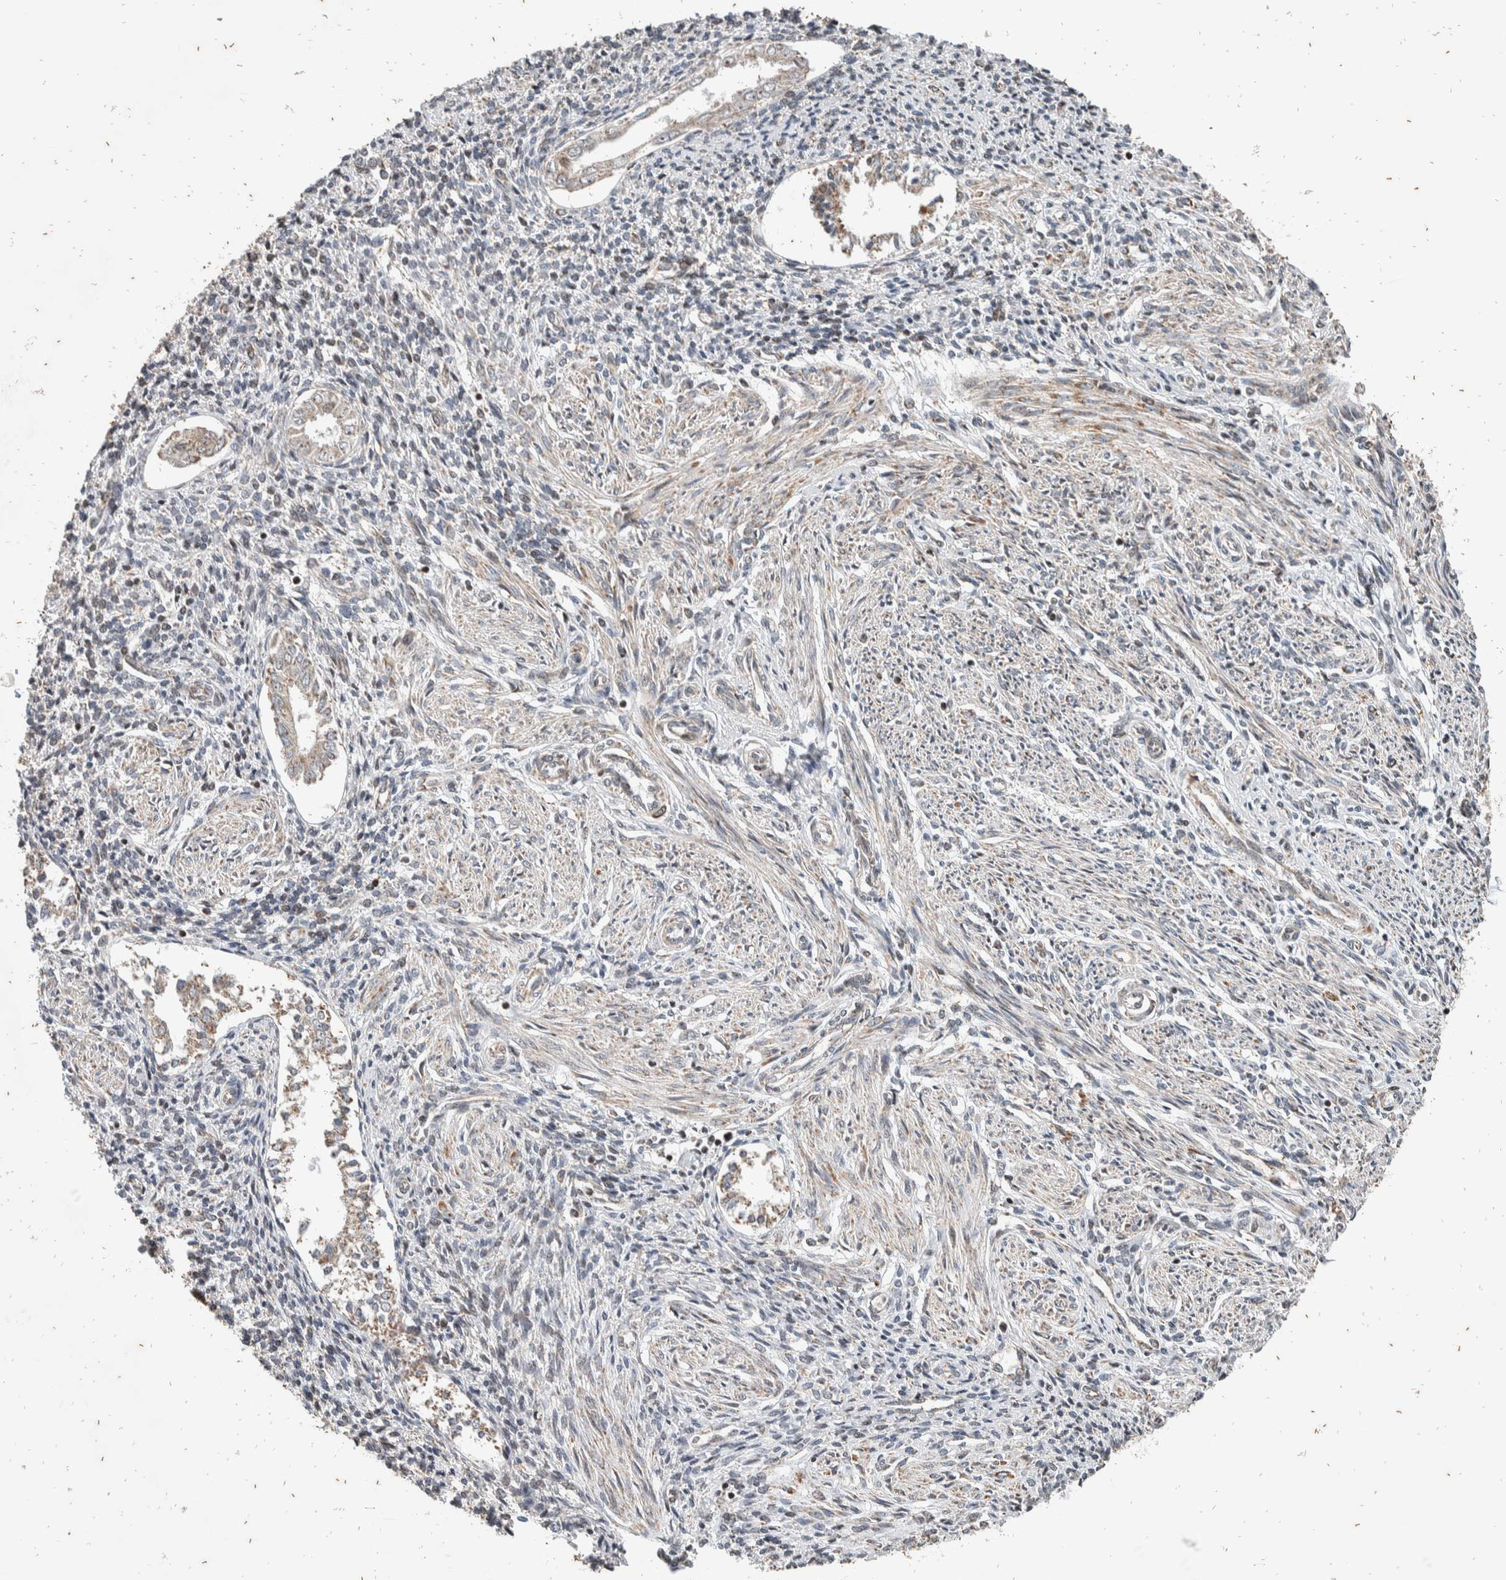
{"staining": {"intensity": "weak", "quantity": "25%-75%", "location": "nuclear"}, "tissue": "endometrium", "cell_type": "Cells in endometrial stroma", "image_type": "normal", "snomed": [{"axis": "morphology", "description": "Normal tissue, NOS"}, {"axis": "topography", "description": "Endometrium"}], "caption": "High-magnification brightfield microscopy of unremarkable endometrium stained with DAB (3,3'-diaminobenzidine) (brown) and counterstained with hematoxylin (blue). cells in endometrial stroma exhibit weak nuclear expression is seen in approximately25%-75% of cells.", "gene": "ATXN7L1", "patient": {"sex": "female", "age": 66}}